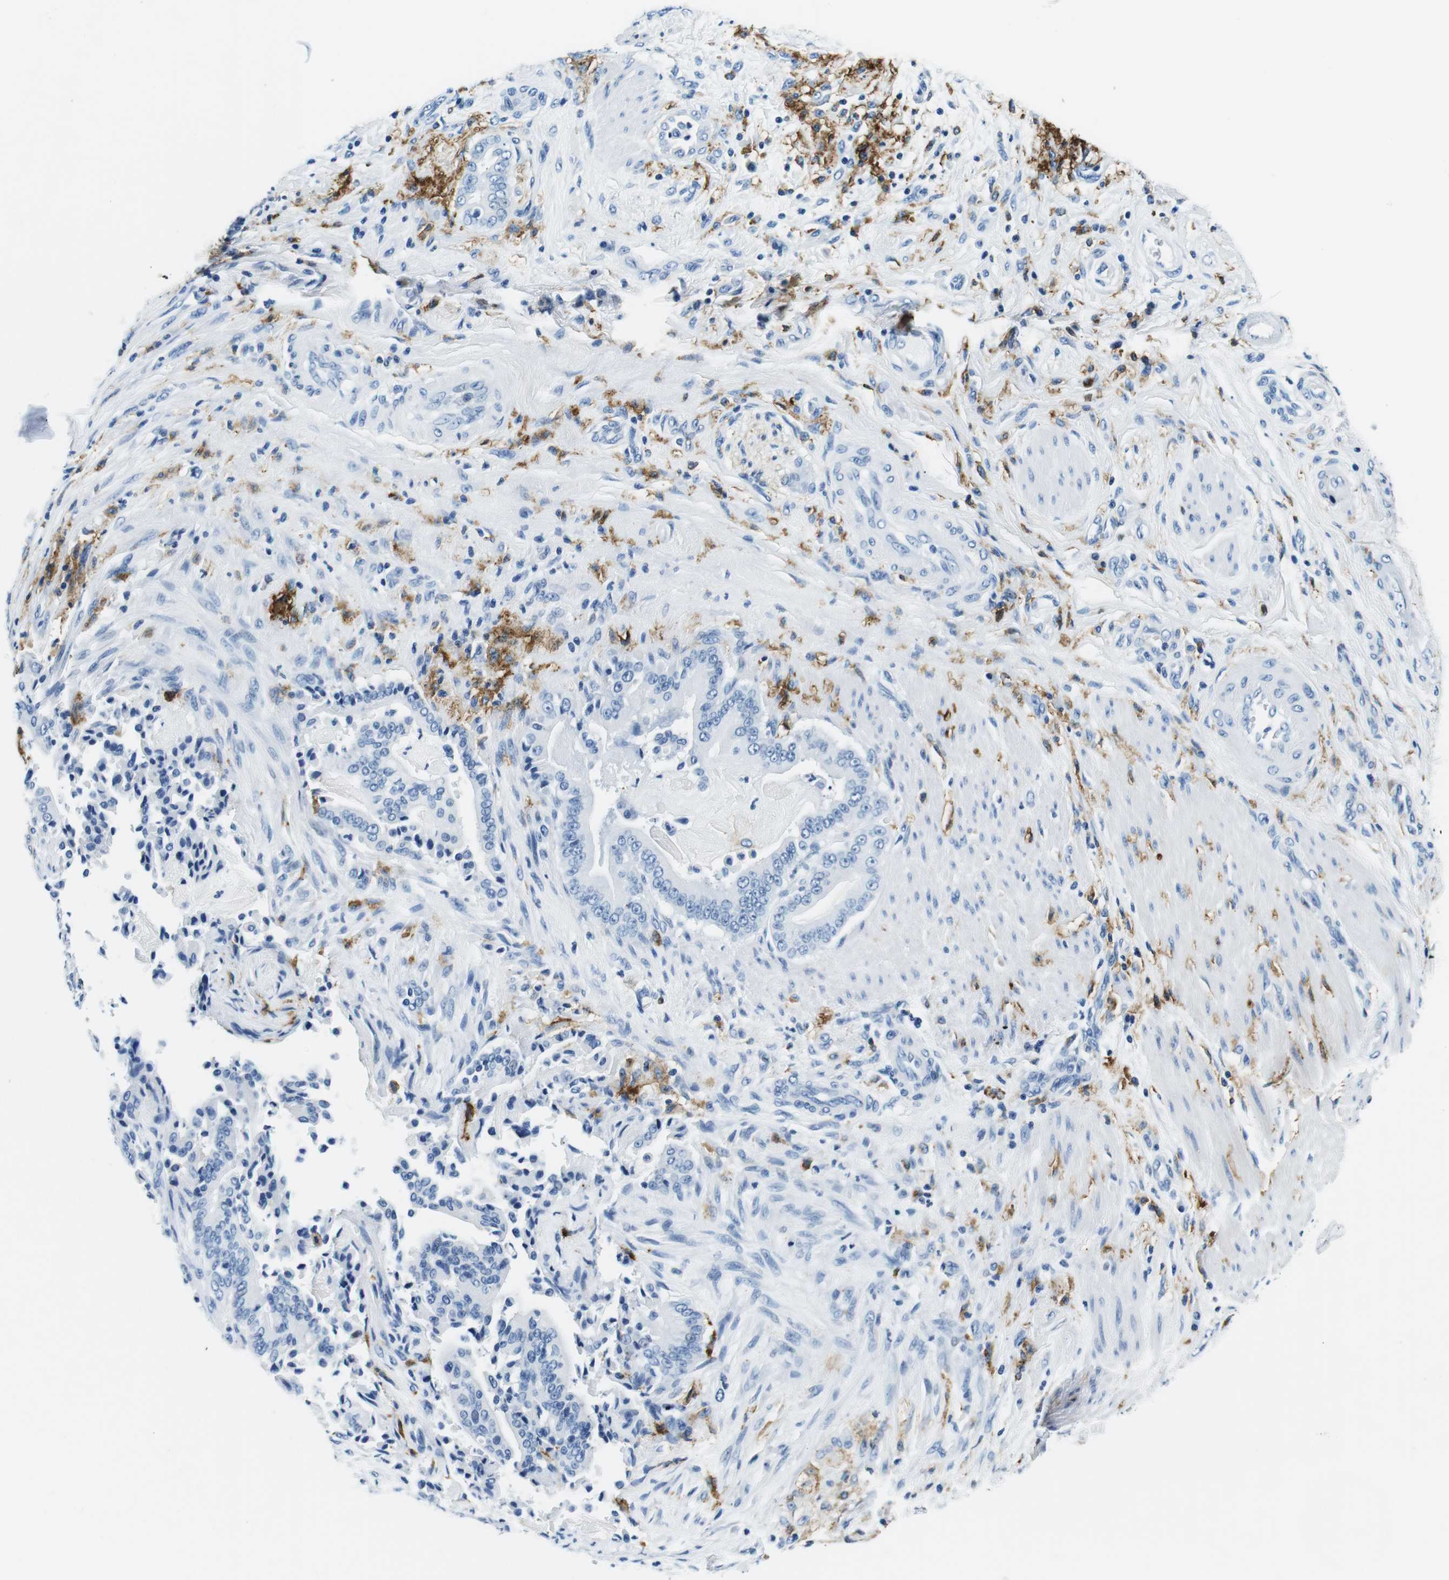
{"staining": {"intensity": "negative", "quantity": "none", "location": "none"}, "tissue": "pancreatic cancer", "cell_type": "Tumor cells", "image_type": "cancer", "snomed": [{"axis": "morphology", "description": "Normal tissue, NOS"}, {"axis": "morphology", "description": "Adenocarcinoma, NOS"}, {"axis": "topography", "description": "Pancreas"}], "caption": "Pancreatic adenocarcinoma stained for a protein using immunohistochemistry (IHC) reveals no positivity tumor cells.", "gene": "HLA-DRB1", "patient": {"sex": "male", "age": 63}}